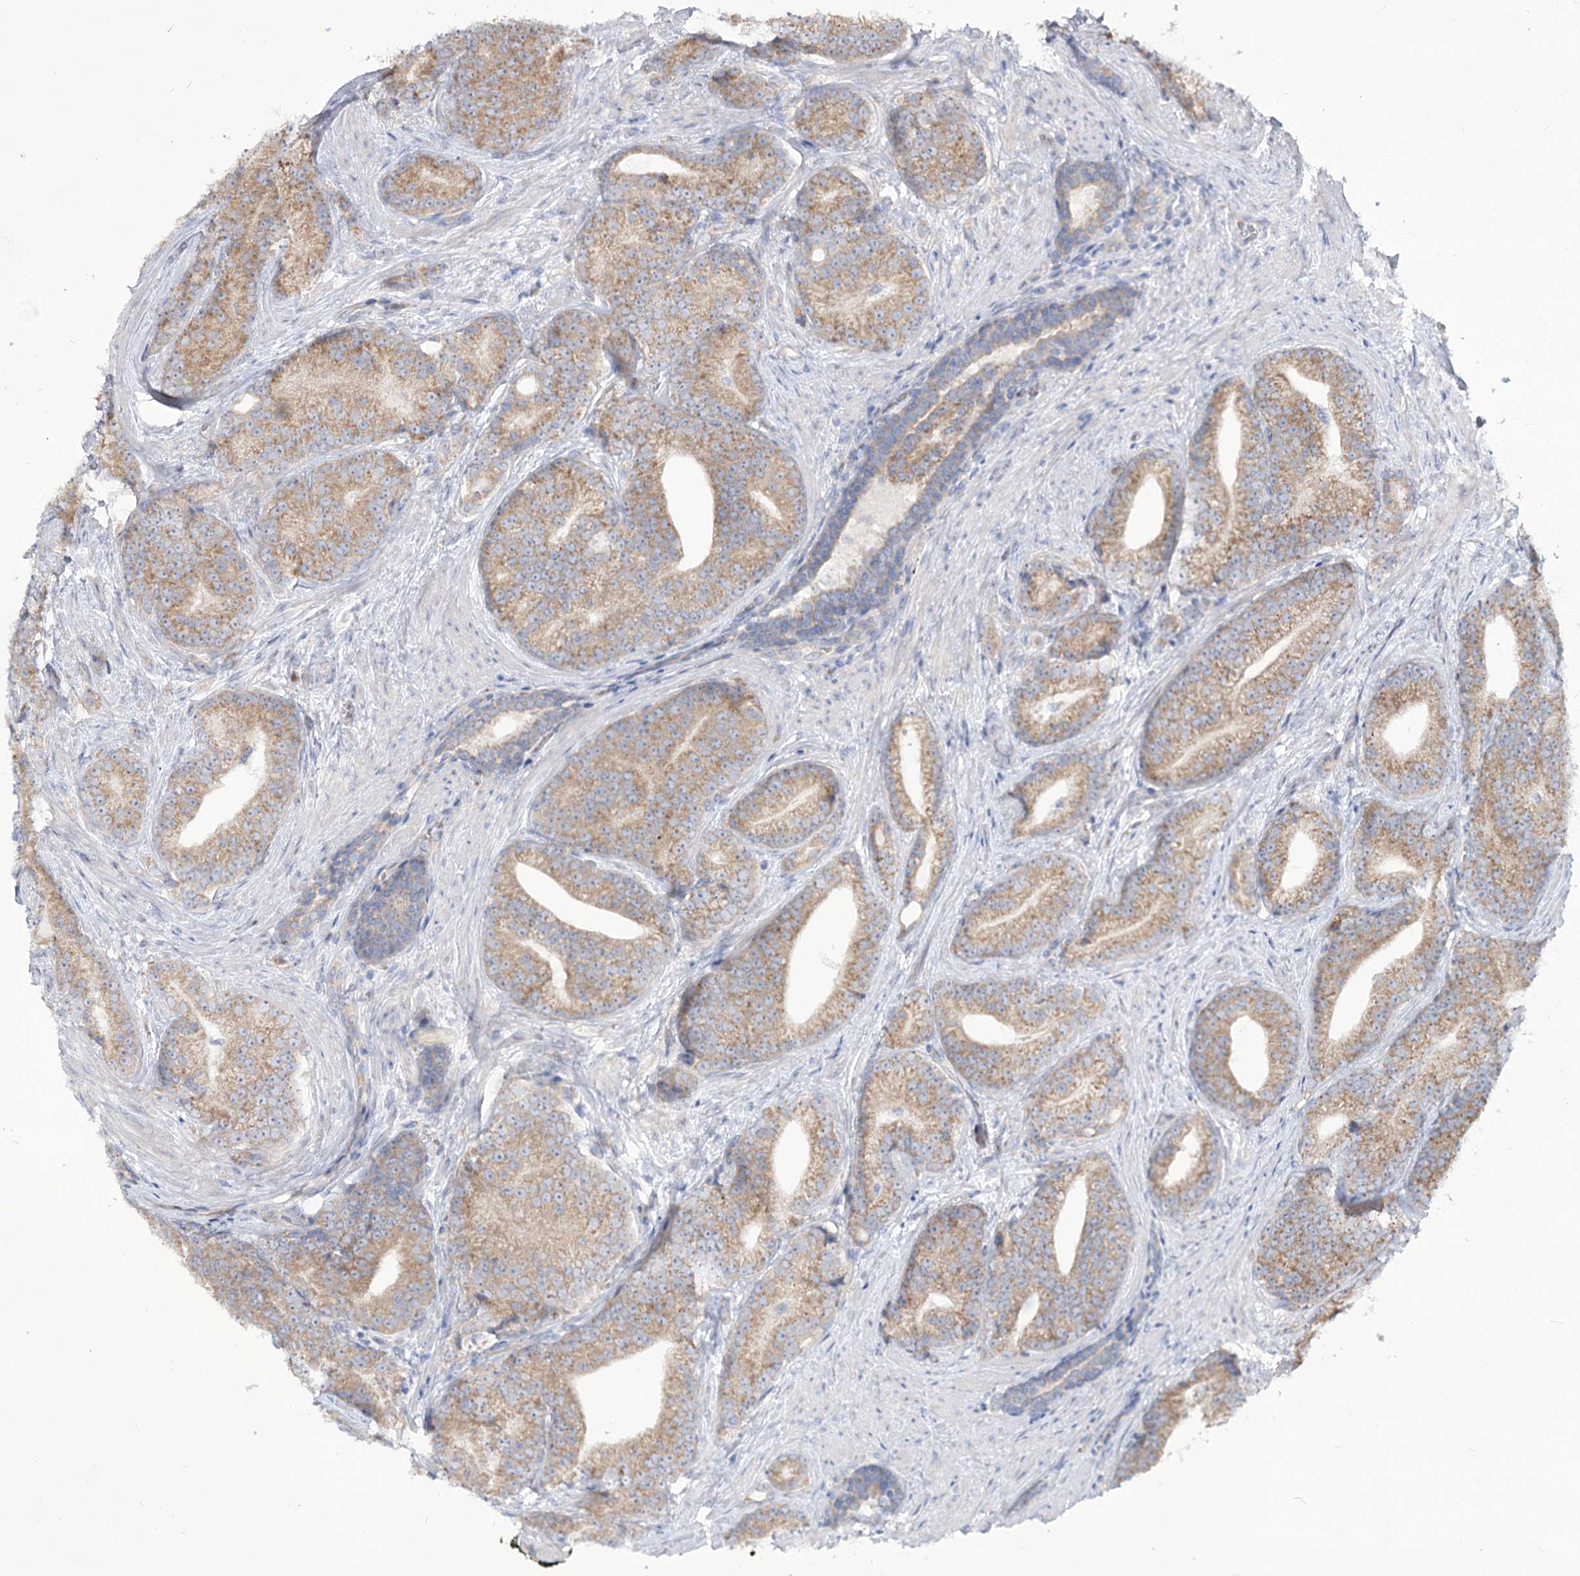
{"staining": {"intensity": "moderate", "quantity": ">75%", "location": "cytoplasmic/membranous"}, "tissue": "prostate cancer", "cell_type": "Tumor cells", "image_type": "cancer", "snomed": [{"axis": "morphology", "description": "Adenocarcinoma, Low grade"}, {"axis": "topography", "description": "Prostate"}], "caption": "DAB (3,3'-diaminobenzidine) immunohistochemical staining of prostate cancer (low-grade adenocarcinoma) exhibits moderate cytoplasmic/membranous protein expression in about >75% of tumor cells.", "gene": "SUOX", "patient": {"sex": "male", "age": 71}}